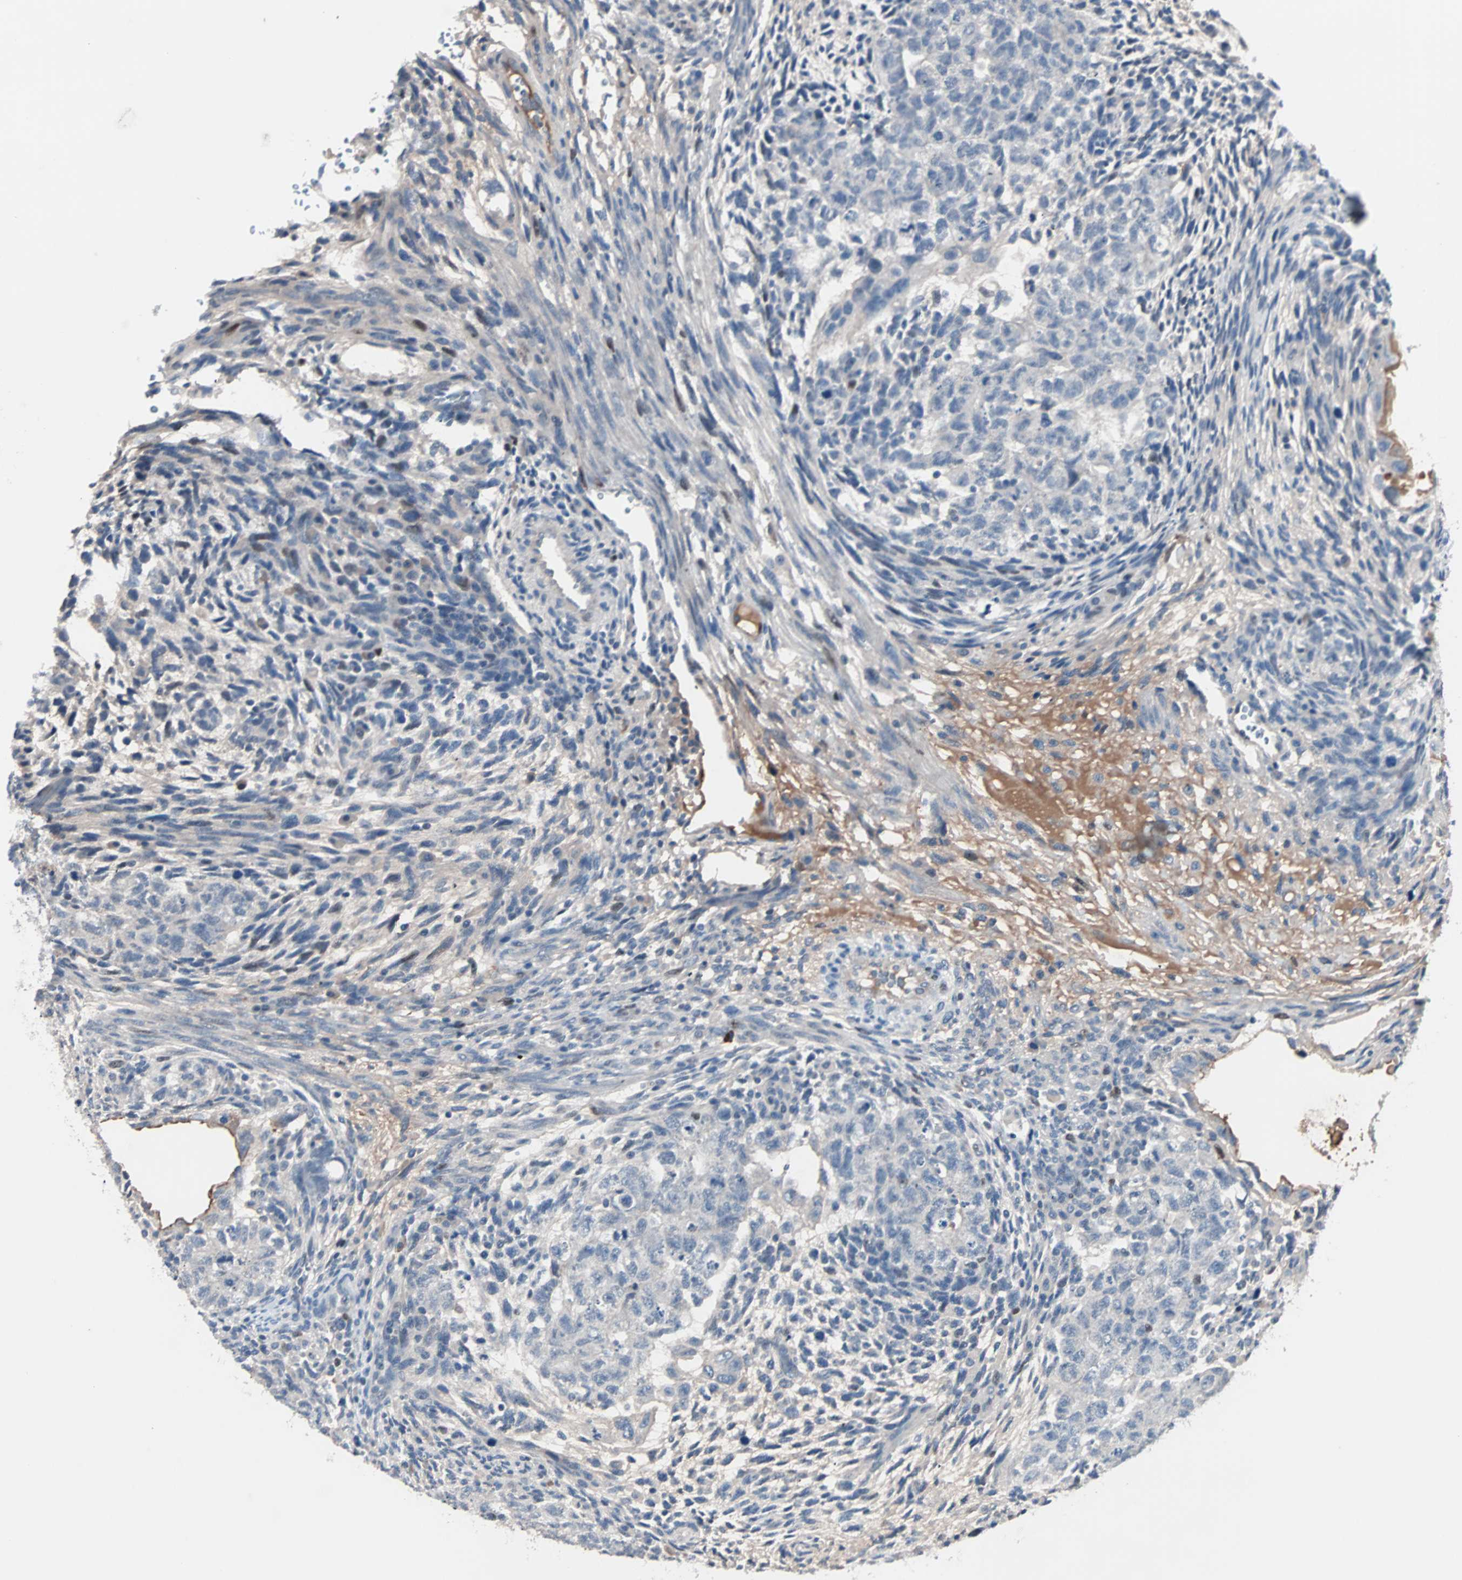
{"staining": {"intensity": "negative", "quantity": "none", "location": "none"}, "tissue": "testis cancer", "cell_type": "Tumor cells", "image_type": "cancer", "snomed": [{"axis": "morphology", "description": "Normal tissue, NOS"}, {"axis": "morphology", "description": "Carcinoma, Embryonal, NOS"}, {"axis": "topography", "description": "Testis"}], "caption": "IHC of human embryonal carcinoma (testis) demonstrates no staining in tumor cells. (DAB (3,3'-diaminobenzidine) immunohistochemistry (IHC) visualized using brightfield microscopy, high magnification).", "gene": "CCNE2", "patient": {"sex": "male", "age": 36}}